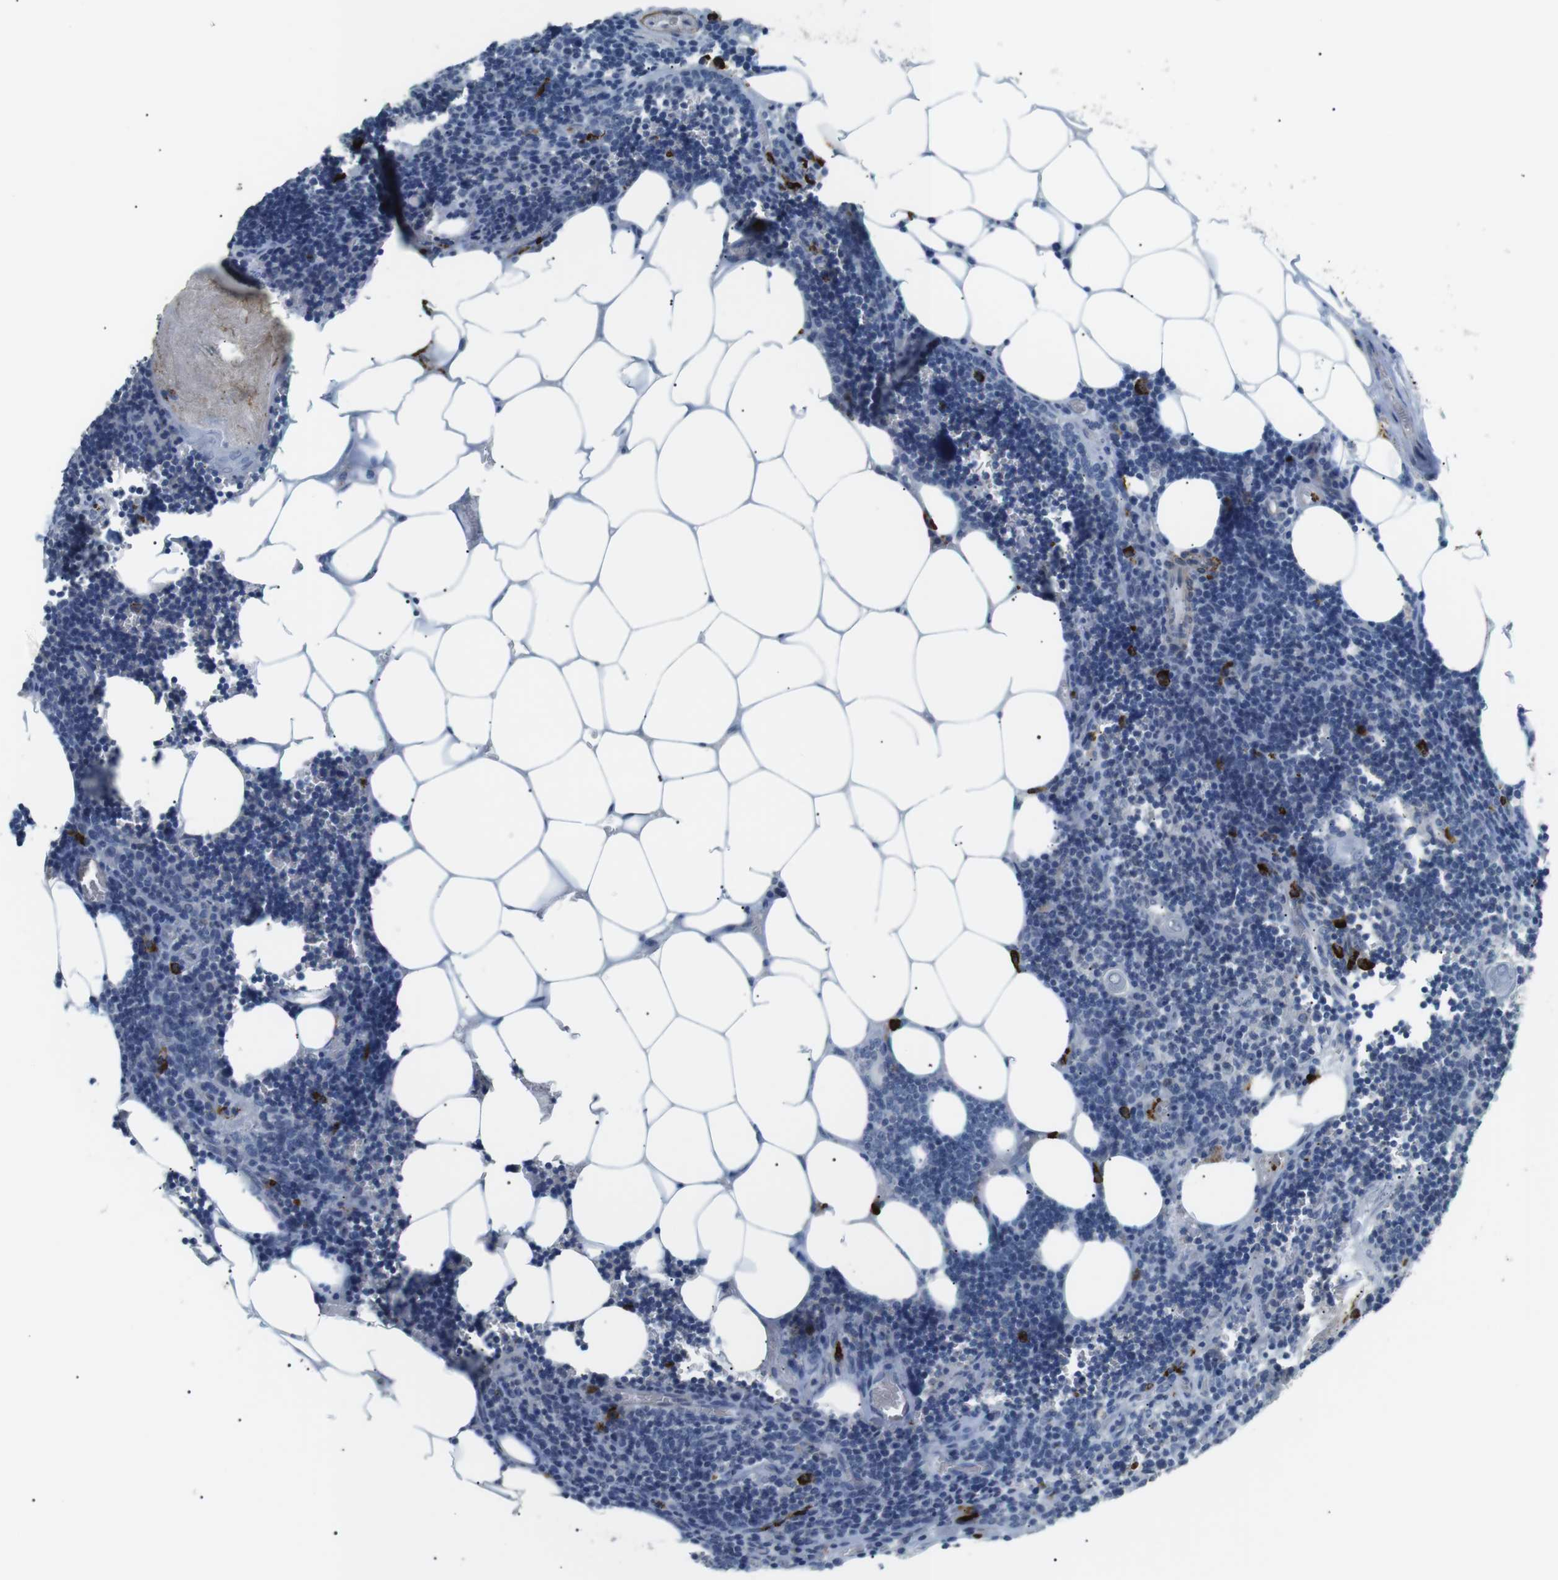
{"staining": {"intensity": "negative", "quantity": "none", "location": "none"}, "tissue": "lymph node", "cell_type": "Germinal center cells", "image_type": "normal", "snomed": [{"axis": "morphology", "description": "Normal tissue, NOS"}, {"axis": "topography", "description": "Lymph node"}], "caption": "Immunohistochemistry (IHC) image of unremarkable lymph node stained for a protein (brown), which exhibits no staining in germinal center cells.", "gene": "GZMM", "patient": {"sex": "male", "age": 33}}